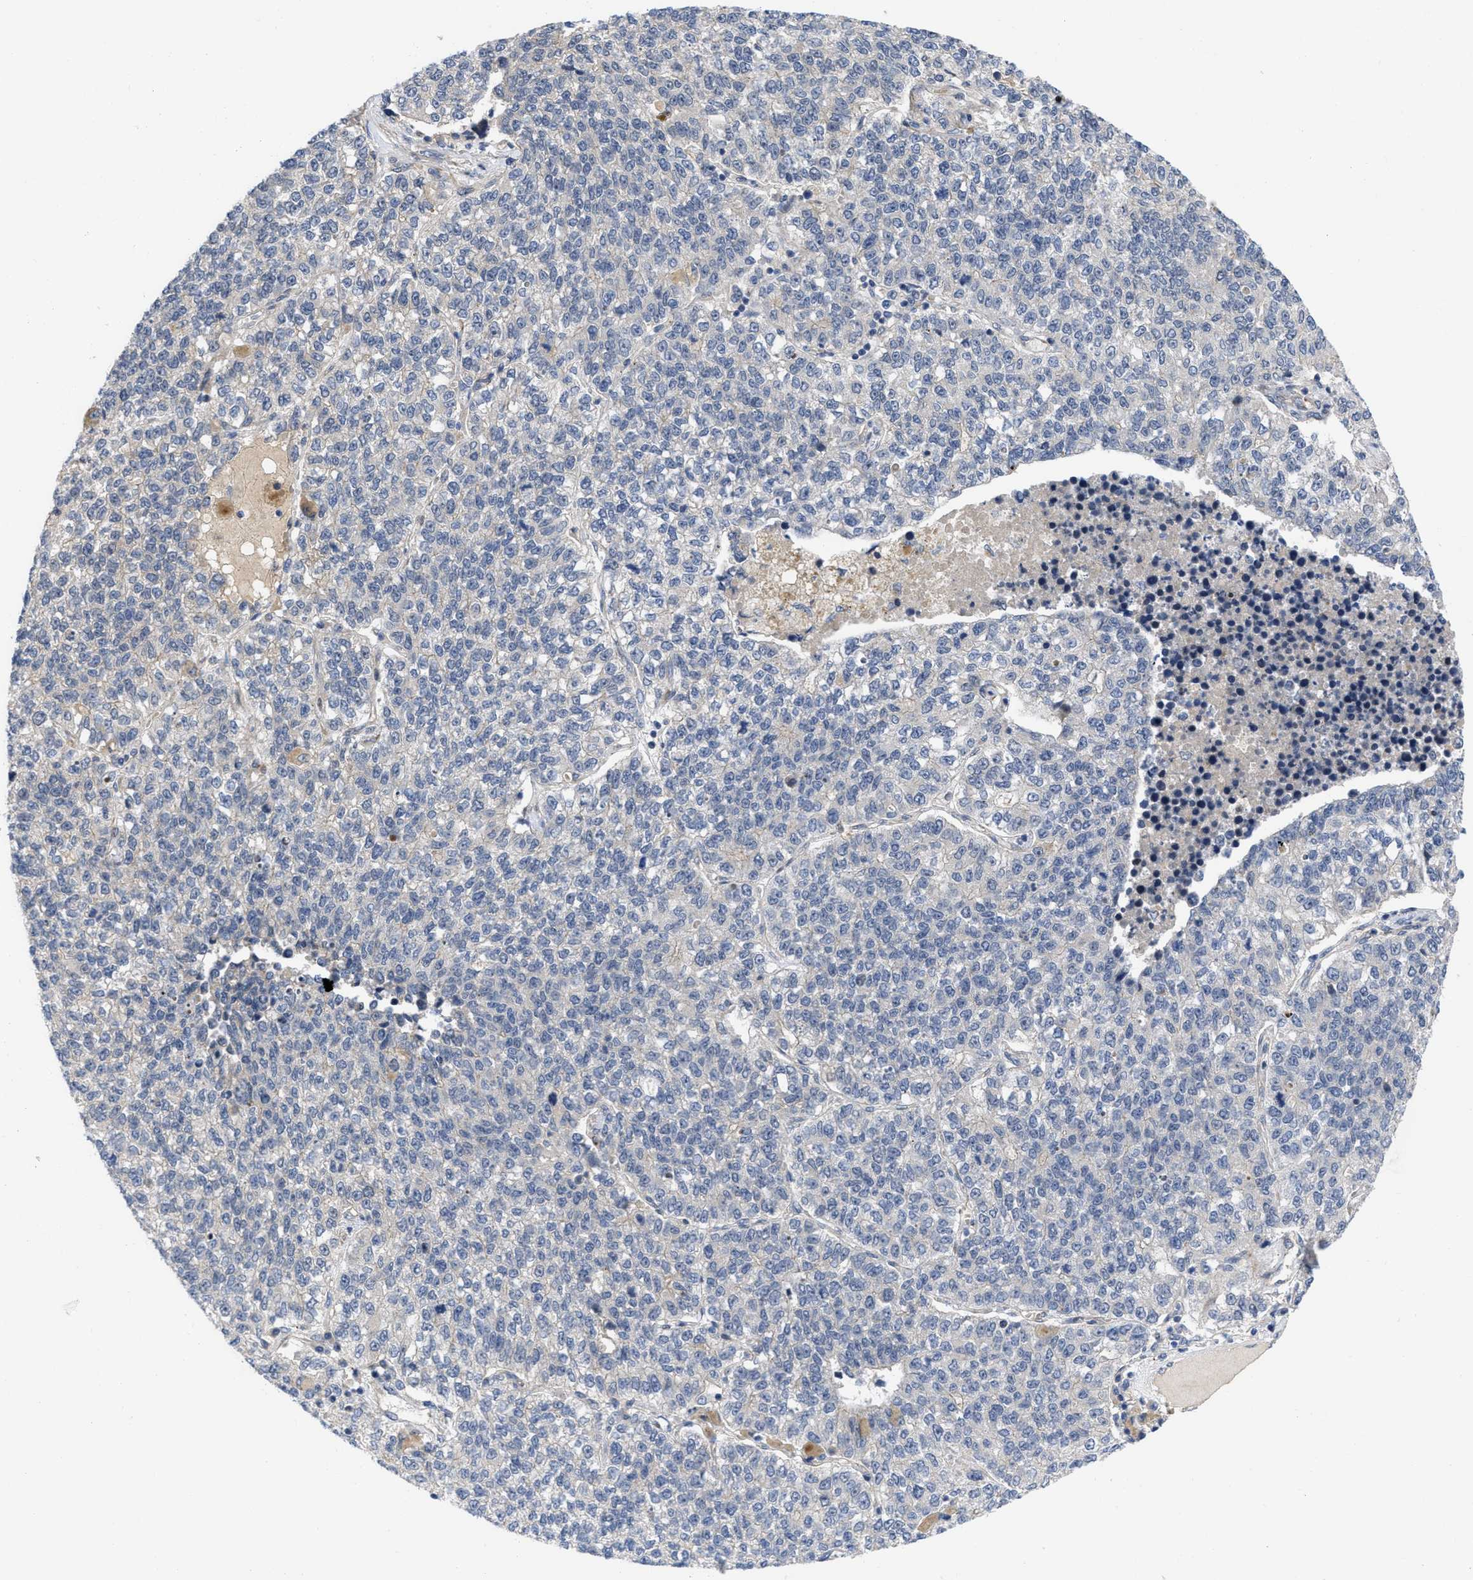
{"staining": {"intensity": "negative", "quantity": "none", "location": "none"}, "tissue": "lung cancer", "cell_type": "Tumor cells", "image_type": "cancer", "snomed": [{"axis": "morphology", "description": "Adenocarcinoma, NOS"}, {"axis": "topography", "description": "Lung"}], "caption": "The photomicrograph exhibits no staining of tumor cells in lung cancer.", "gene": "ARHGEF26", "patient": {"sex": "male", "age": 49}}